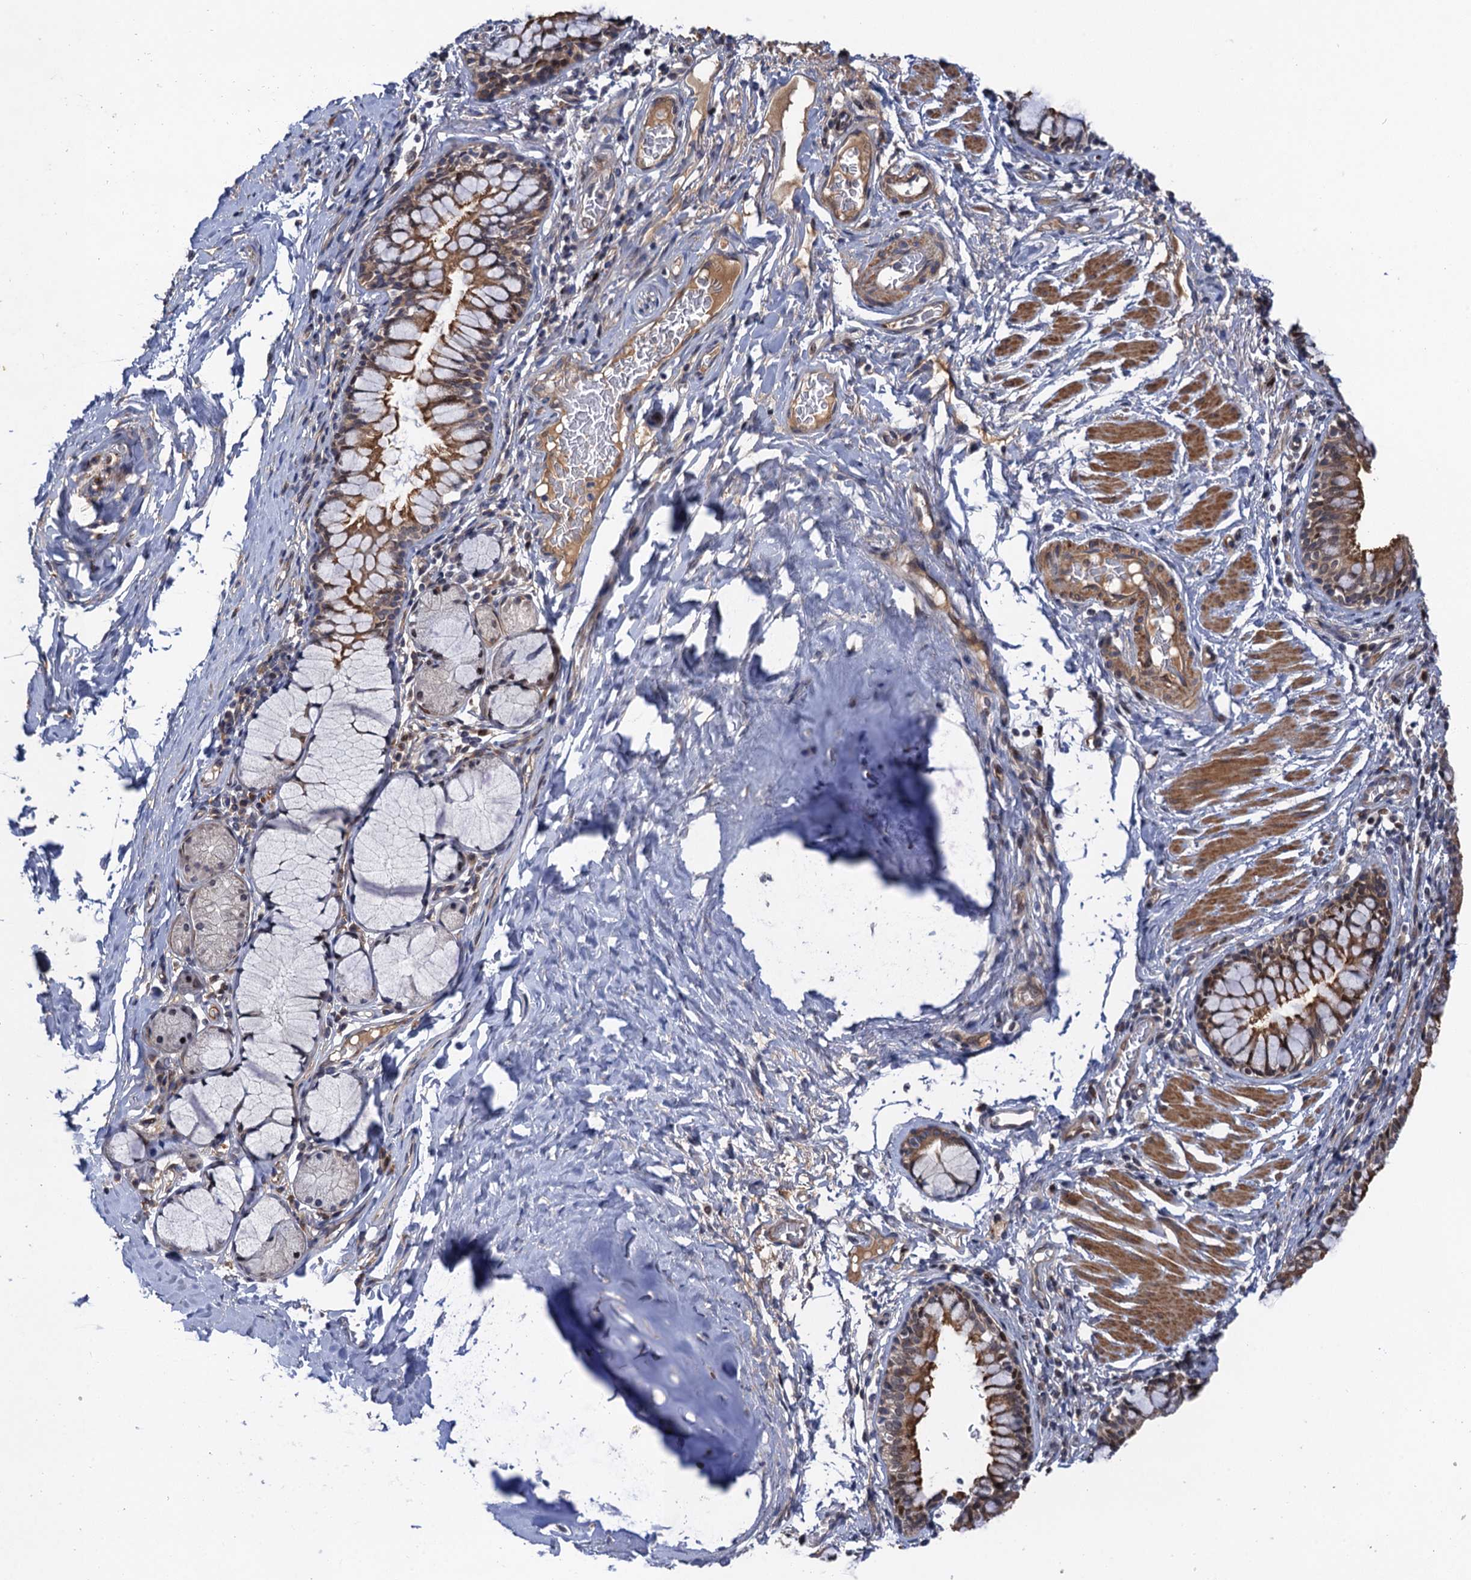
{"staining": {"intensity": "moderate", "quantity": ">75%", "location": "cytoplasmic/membranous"}, "tissue": "bronchus", "cell_type": "Respiratory epithelial cells", "image_type": "normal", "snomed": [{"axis": "morphology", "description": "Normal tissue, NOS"}, {"axis": "topography", "description": "Cartilage tissue"}, {"axis": "topography", "description": "Bronchus"}], "caption": "Moderate cytoplasmic/membranous staining is seen in approximately >75% of respiratory epithelial cells in benign bronchus. Ihc stains the protein in brown and the nuclei are stained blue.", "gene": "NEK8", "patient": {"sex": "female", "age": 36}}